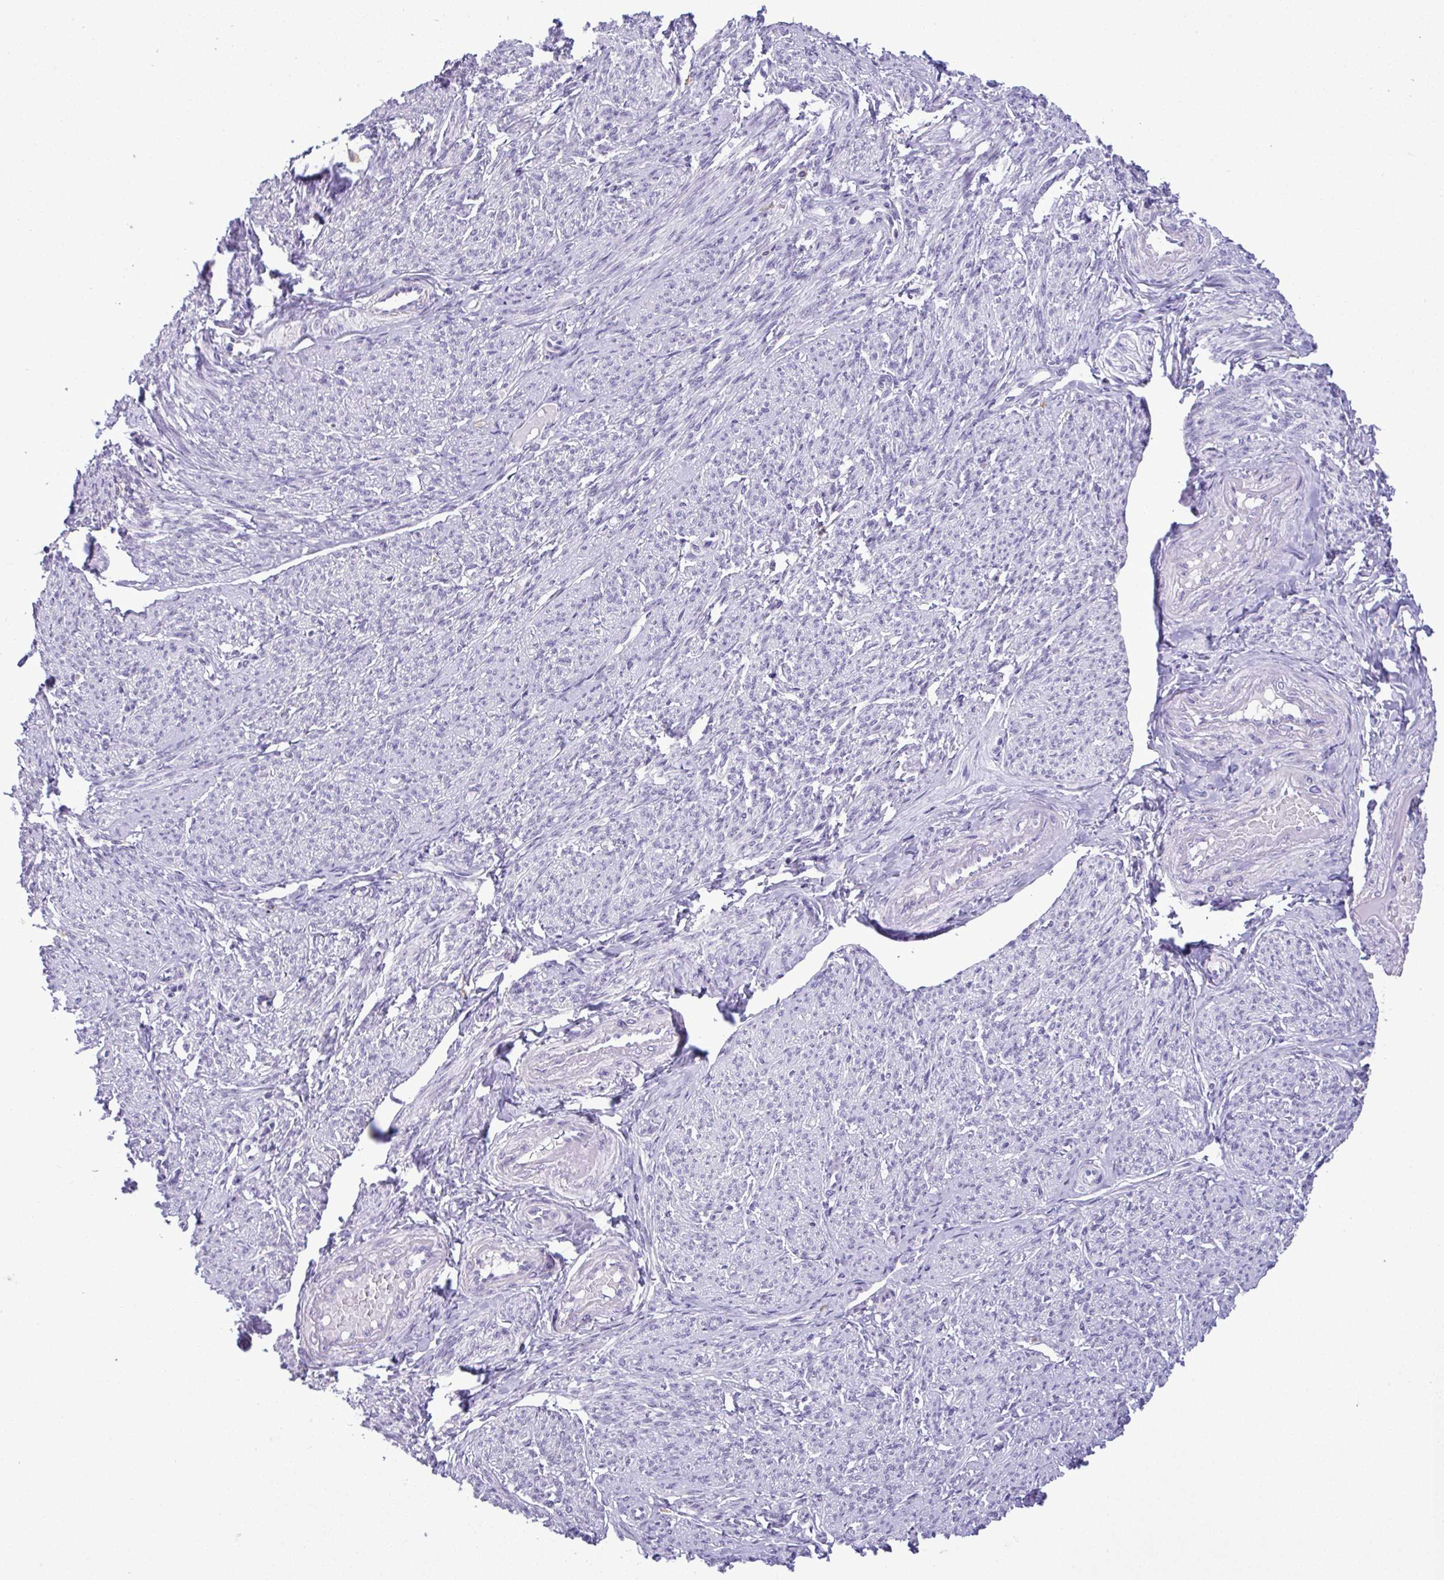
{"staining": {"intensity": "negative", "quantity": "none", "location": "none"}, "tissue": "smooth muscle", "cell_type": "Smooth muscle cells", "image_type": "normal", "snomed": [{"axis": "morphology", "description": "Normal tissue, NOS"}, {"axis": "topography", "description": "Smooth muscle"}], "caption": "This is a image of IHC staining of unremarkable smooth muscle, which shows no expression in smooth muscle cells. (DAB (3,3'-diaminobenzidine) immunohistochemistry (IHC) visualized using brightfield microscopy, high magnification).", "gene": "YBX2", "patient": {"sex": "female", "age": 65}}